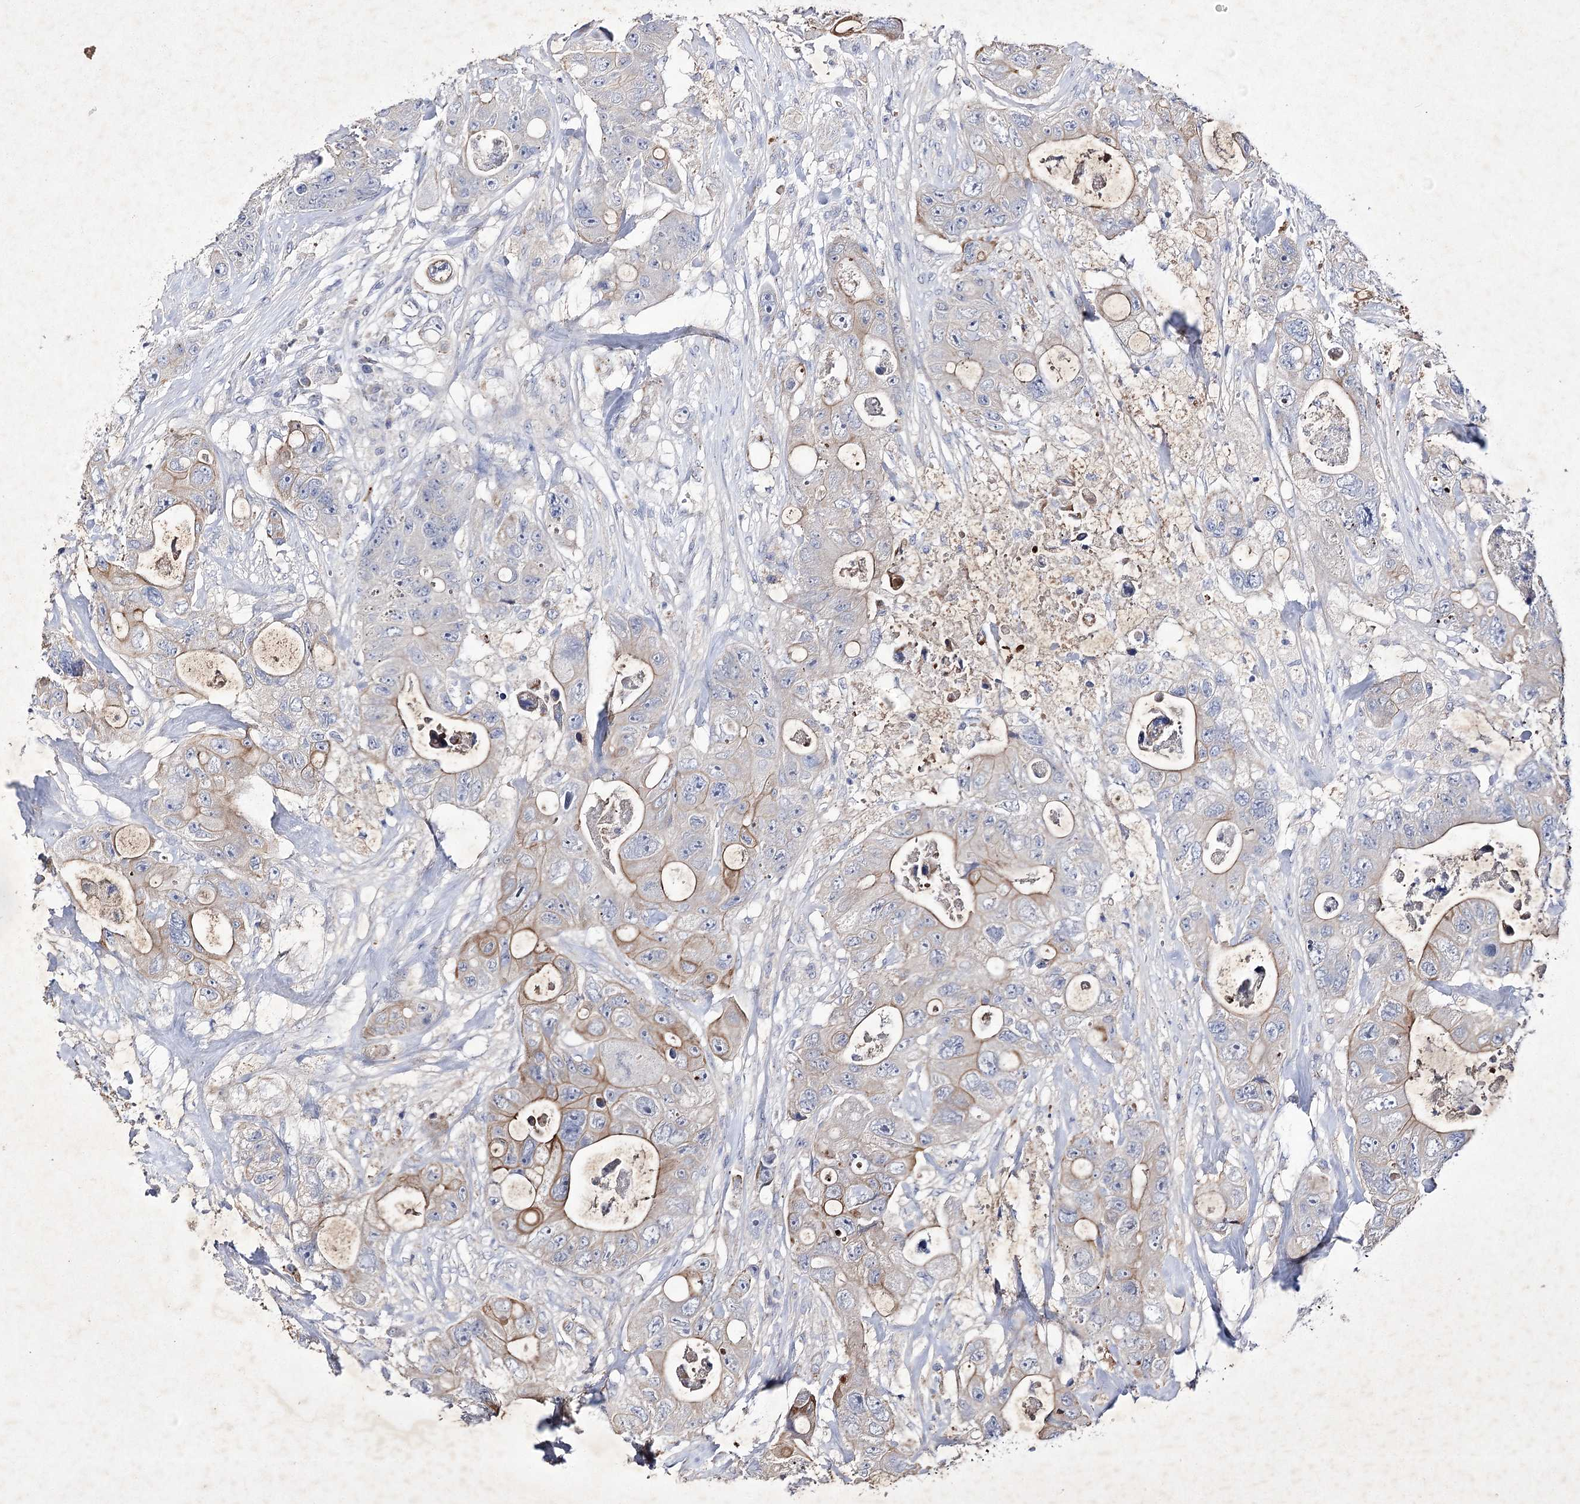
{"staining": {"intensity": "moderate", "quantity": "<25%", "location": "cytoplasmic/membranous"}, "tissue": "colorectal cancer", "cell_type": "Tumor cells", "image_type": "cancer", "snomed": [{"axis": "morphology", "description": "Adenocarcinoma, NOS"}, {"axis": "topography", "description": "Colon"}], "caption": "This photomicrograph demonstrates immunohistochemistry staining of human colorectal adenocarcinoma, with low moderate cytoplasmic/membranous expression in approximately <25% of tumor cells.", "gene": "COX15", "patient": {"sex": "female", "age": 46}}